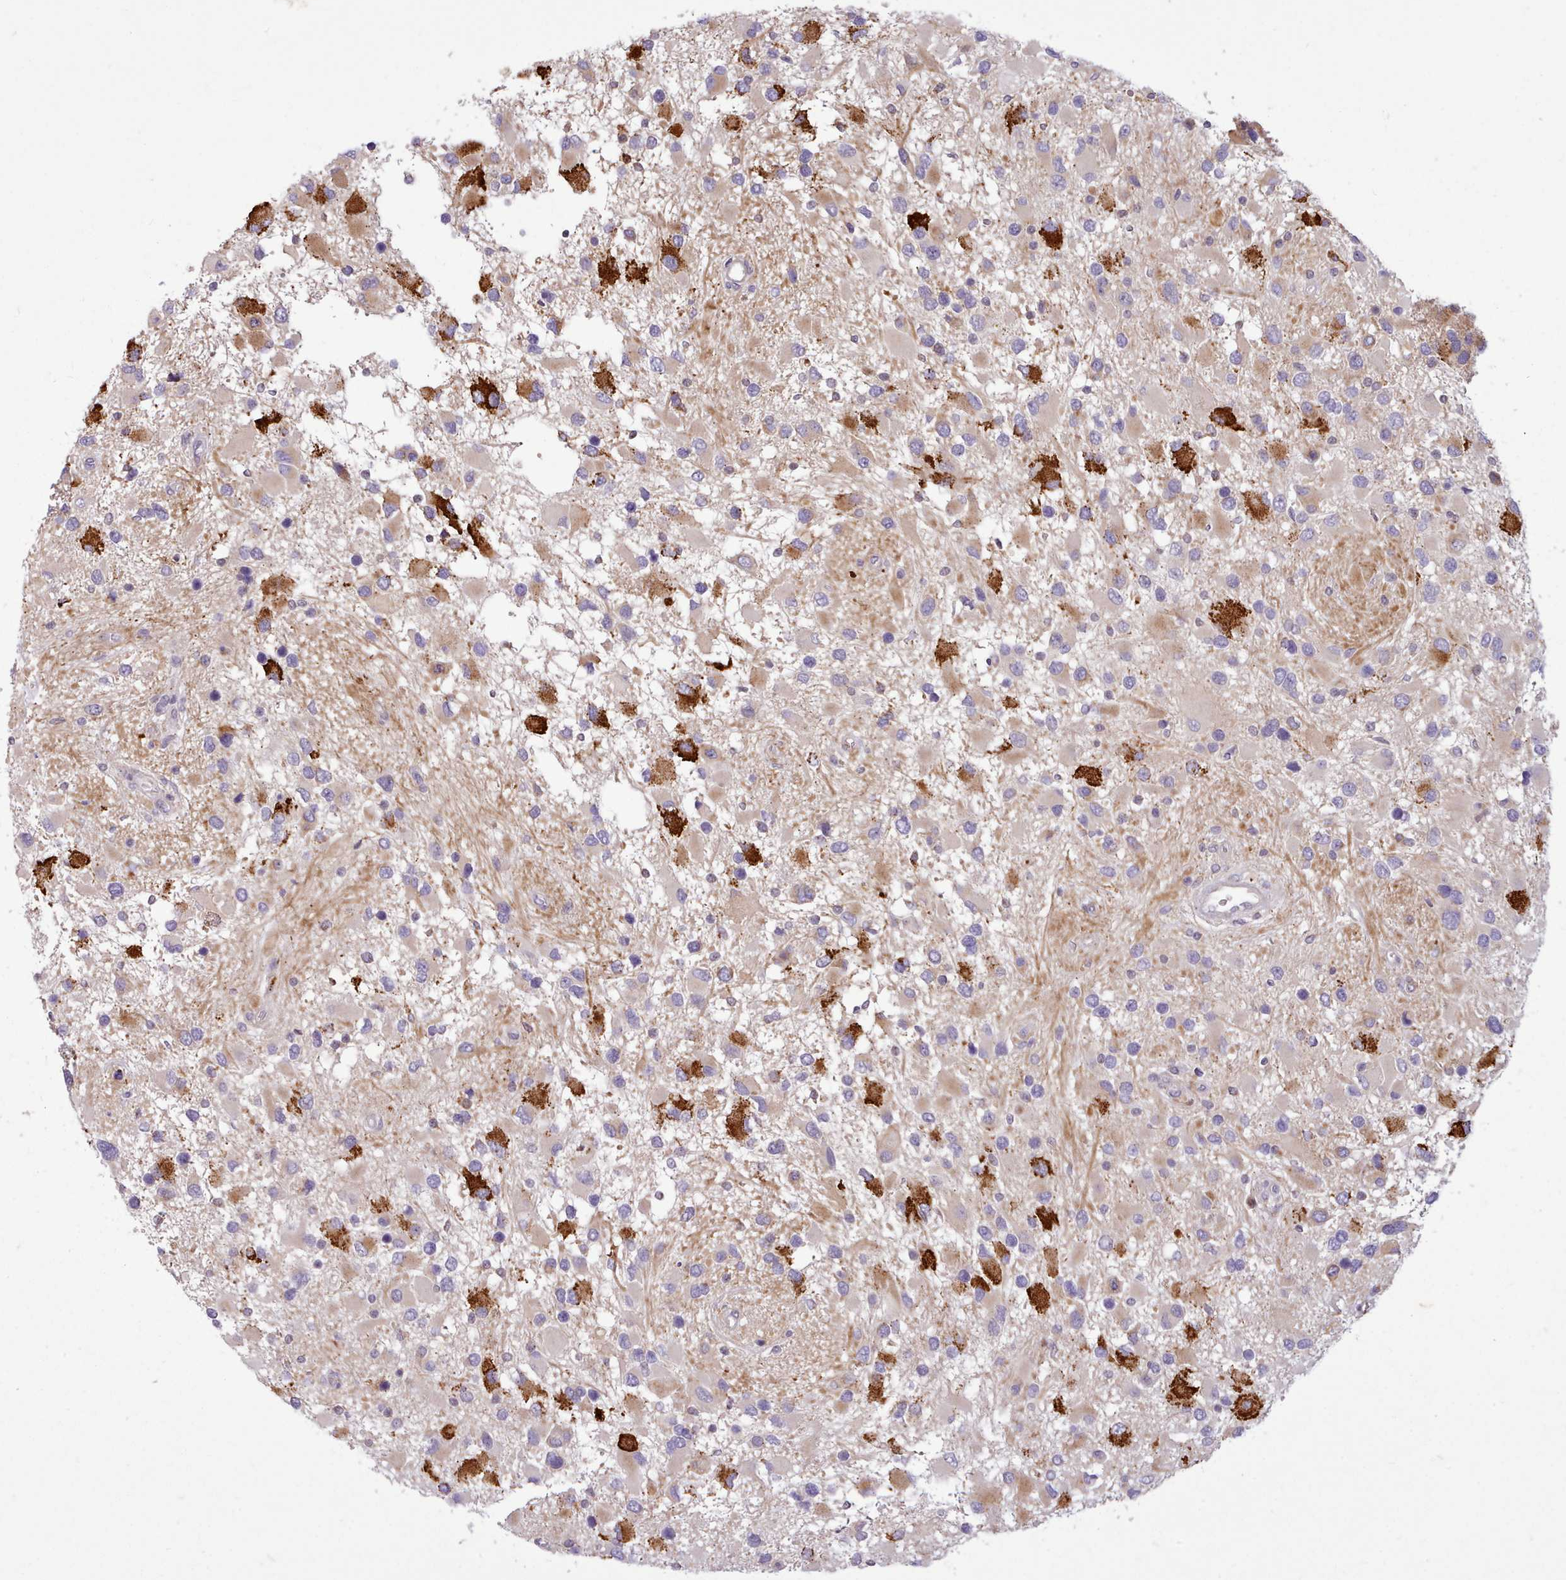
{"staining": {"intensity": "strong", "quantity": "<25%", "location": "cytoplasmic/membranous"}, "tissue": "glioma", "cell_type": "Tumor cells", "image_type": "cancer", "snomed": [{"axis": "morphology", "description": "Glioma, malignant, High grade"}, {"axis": "topography", "description": "Brain"}], "caption": "Approximately <25% of tumor cells in malignant glioma (high-grade) reveal strong cytoplasmic/membranous protein staining as visualized by brown immunohistochemical staining.", "gene": "NMRK1", "patient": {"sex": "male", "age": 53}}